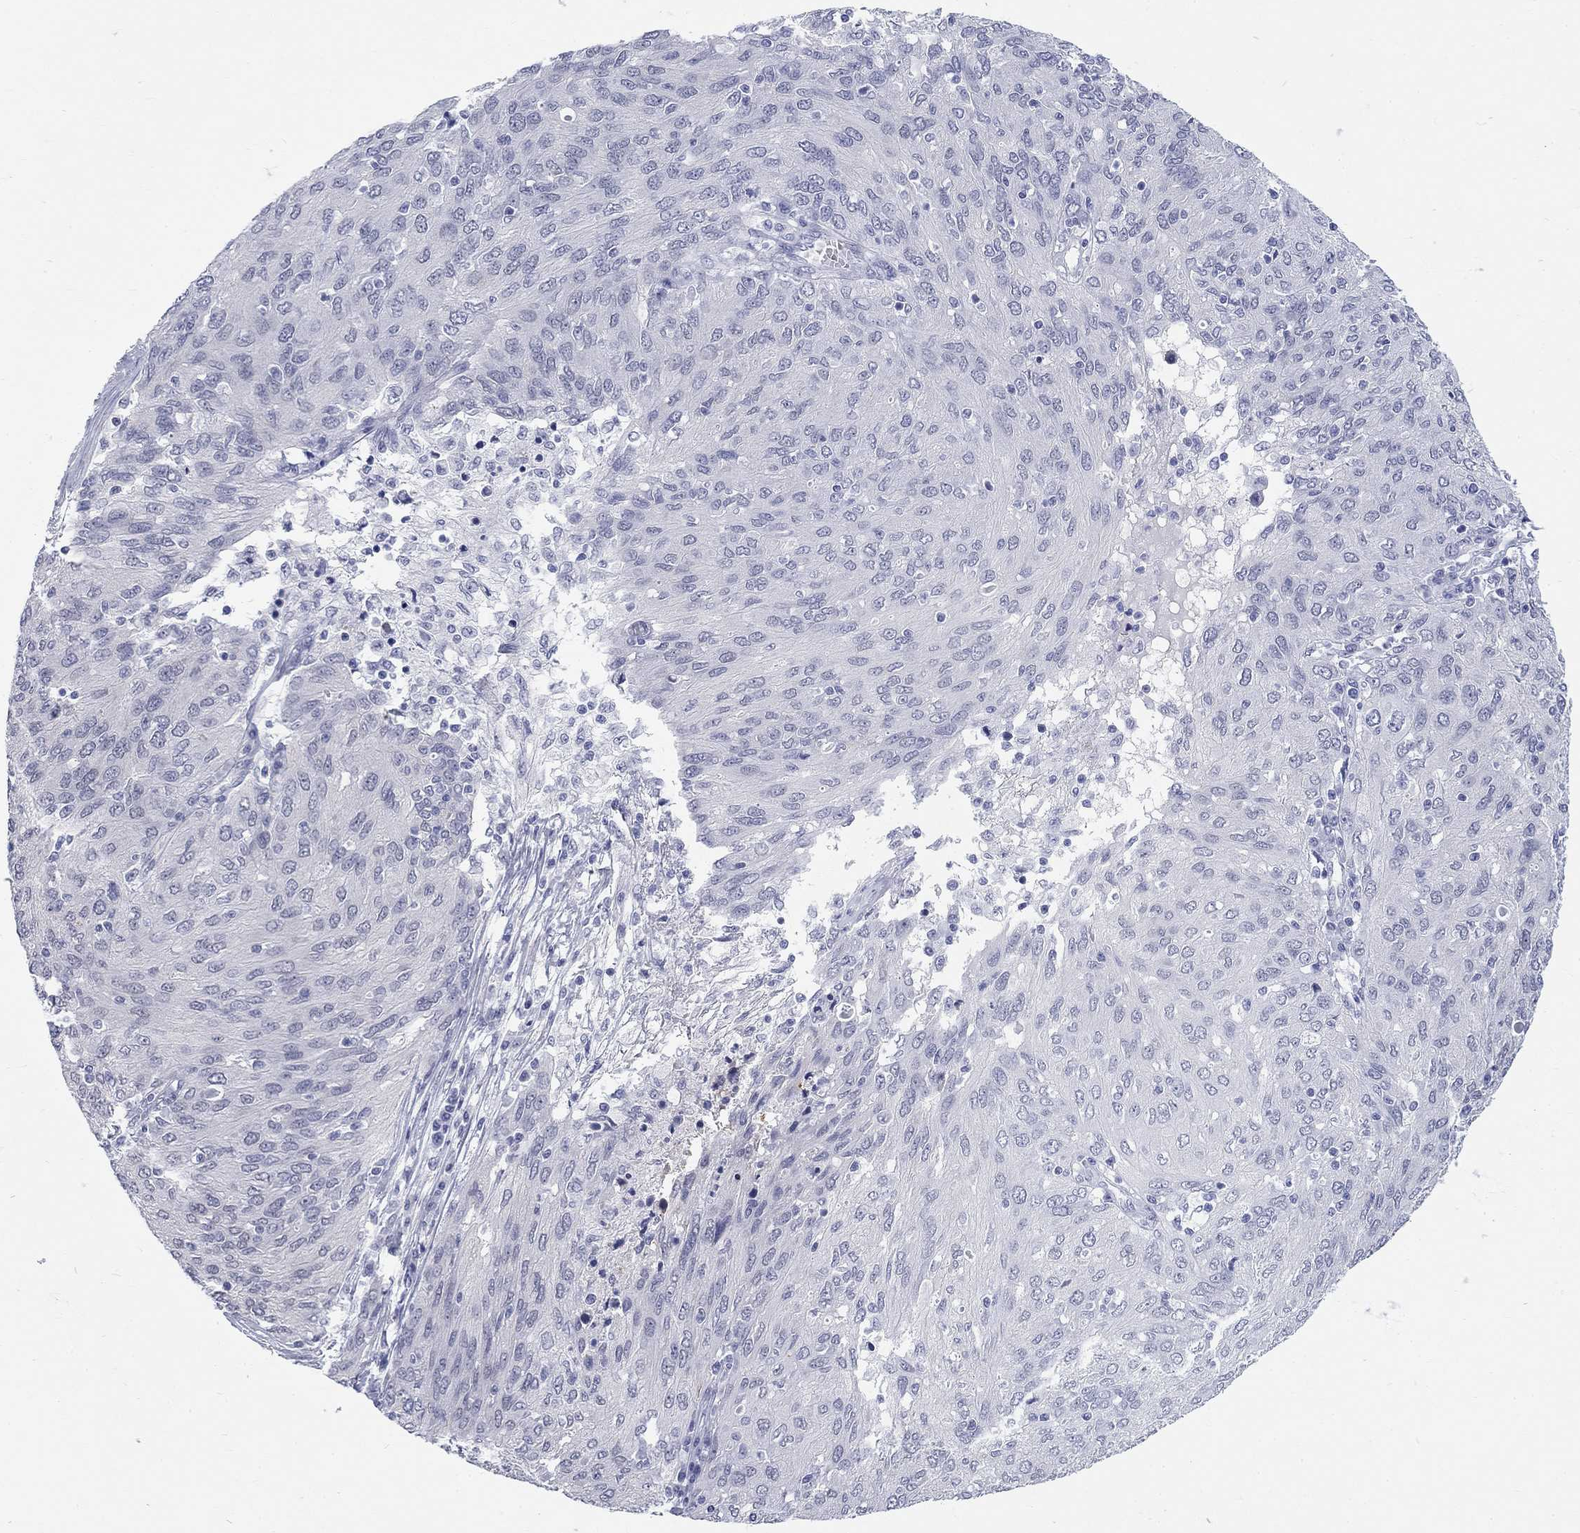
{"staining": {"intensity": "negative", "quantity": "none", "location": "none"}, "tissue": "ovarian cancer", "cell_type": "Tumor cells", "image_type": "cancer", "snomed": [{"axis": "morphology", "description": "Carcinoma, endometroid"}, {"axis": "topography", "description": "Ovary"}], "caption": "DAB (3,3'-diaminobenzidine) immunohistochemical staining of endometroid carcinoma (ovarian) shows no significant staining in tumor cells. (Immunohistochemistry (ihc), brightfield microscopy, high magnification).", "gene": "ECEL1", "patient": {"sex": "female", "age": 50}}